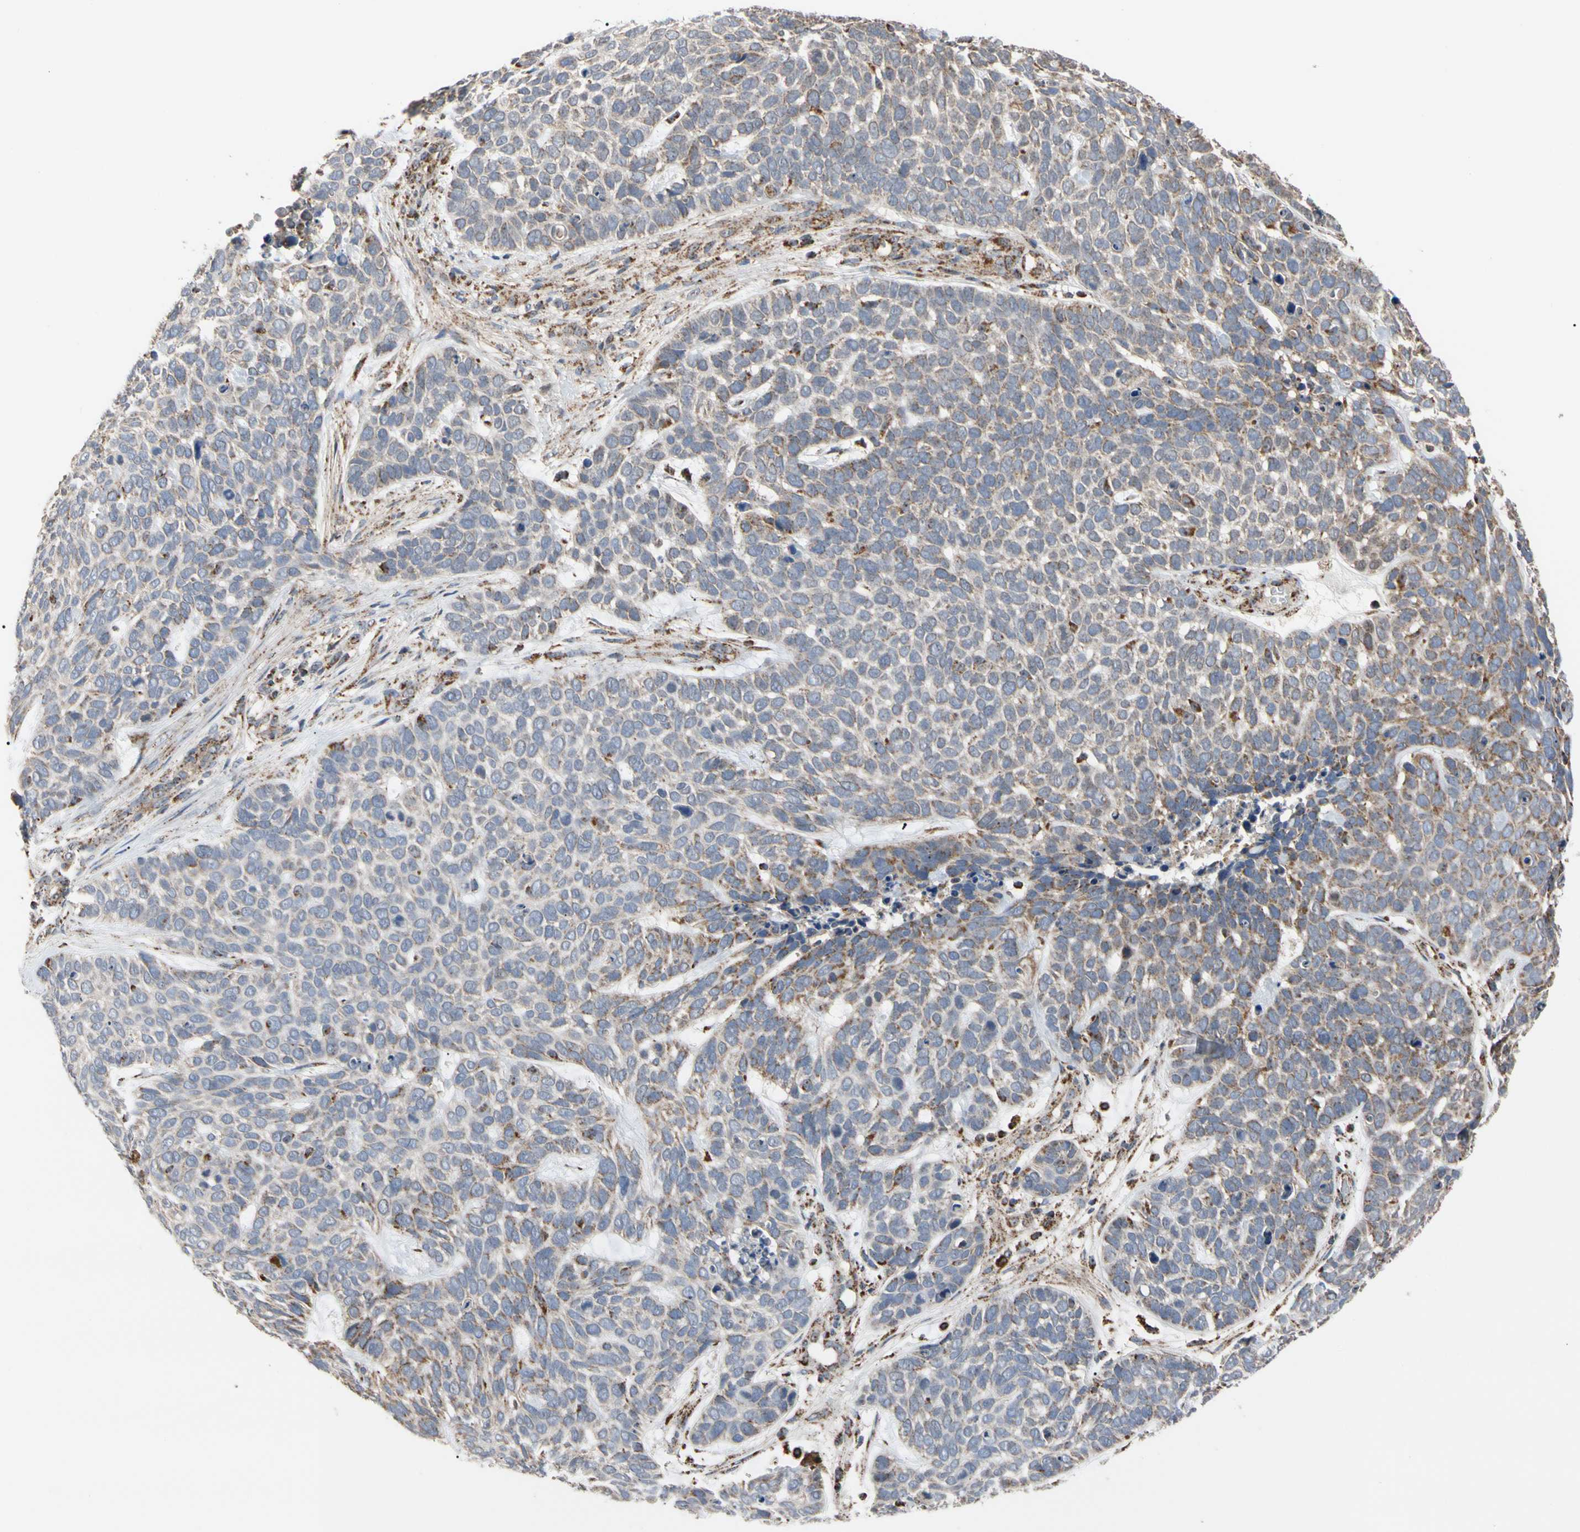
{"staining": {"intensity": "moderate", "quantity": "25%-75%", "location": "cytoplasmic/membranous"}, "tissue": "skin cancer", "cell_type": "Tumor cells", "image_type": "cancer", "snomed": [{"axis": "morphology", "description": "Basal cell carcinoma"}, {"axis": "topography", "description": "Skin"}], "caption": "Immunohistochemistry (DAB (3,3'-diaminobenzidine)) staining of human basal cell carcinoma (skin) demonstrates moderate cytoplasmic/membranous protein expression in approximately 25%-75% of tumor cells.", "gene": "FAM110B", "patient": {"sex": "male", "age": 87}}